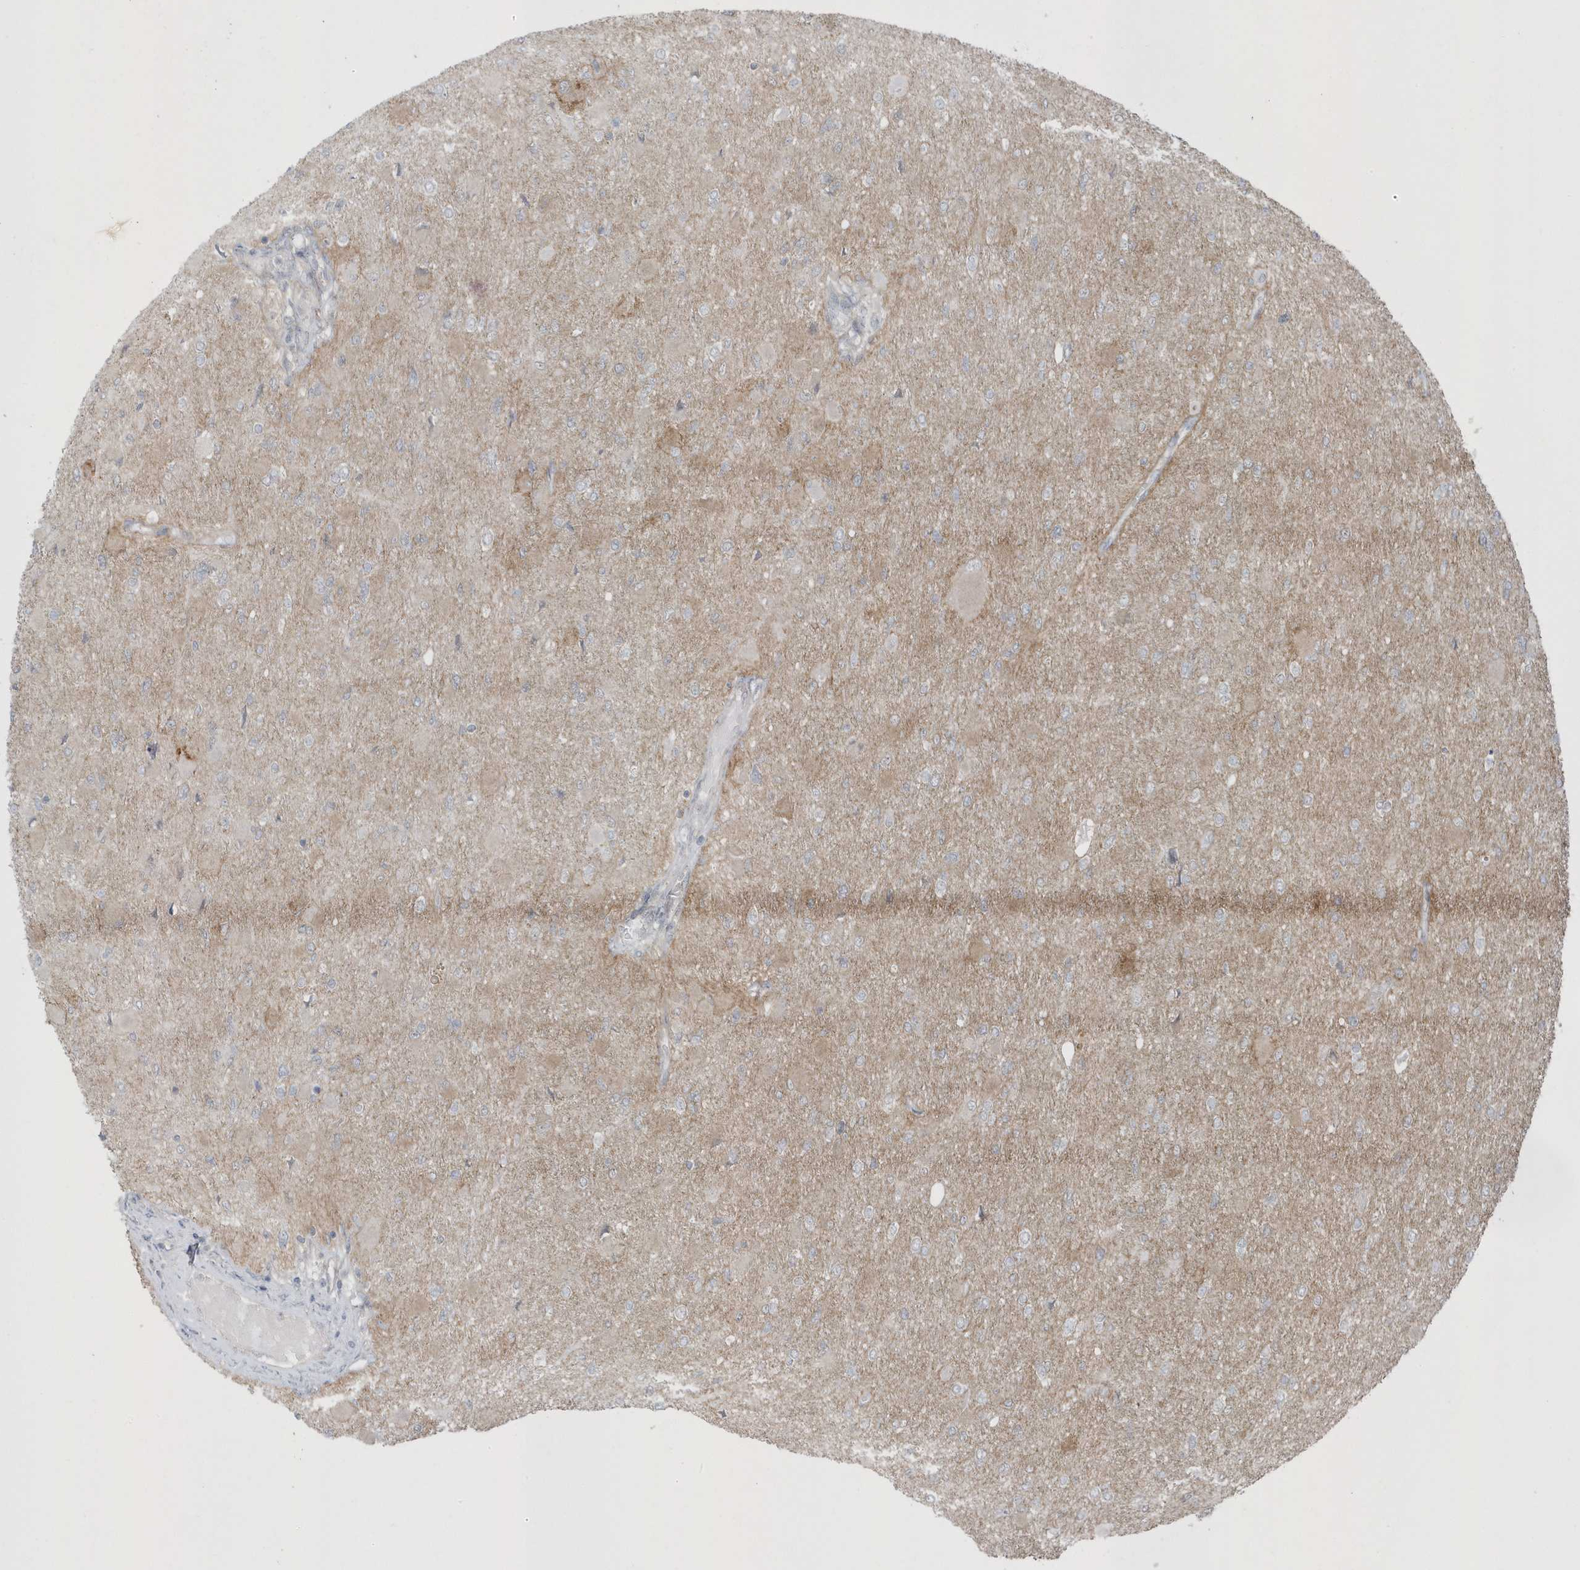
{"staining": {"intensity": "negative", "quantity": "none", "location": "none"}, "tissue": "glioma", "cell_type": "Tumor cells", "image_type": "cancer", "snomed": [{"axis": "morphology", "description": "Glioma, malignant, High grade"}, {"axis": "topography", "description": "Cerebral cortex"}], "caption": "Immunohistochemistry (IHC) photomicrograph of neoplastic tissue: malignant high-grade glioma stained with DAB demonstrates no significant protein expression in tumor cells.", "gene": "PARD3B", "patient": {"sex": "female", "age": 36}}